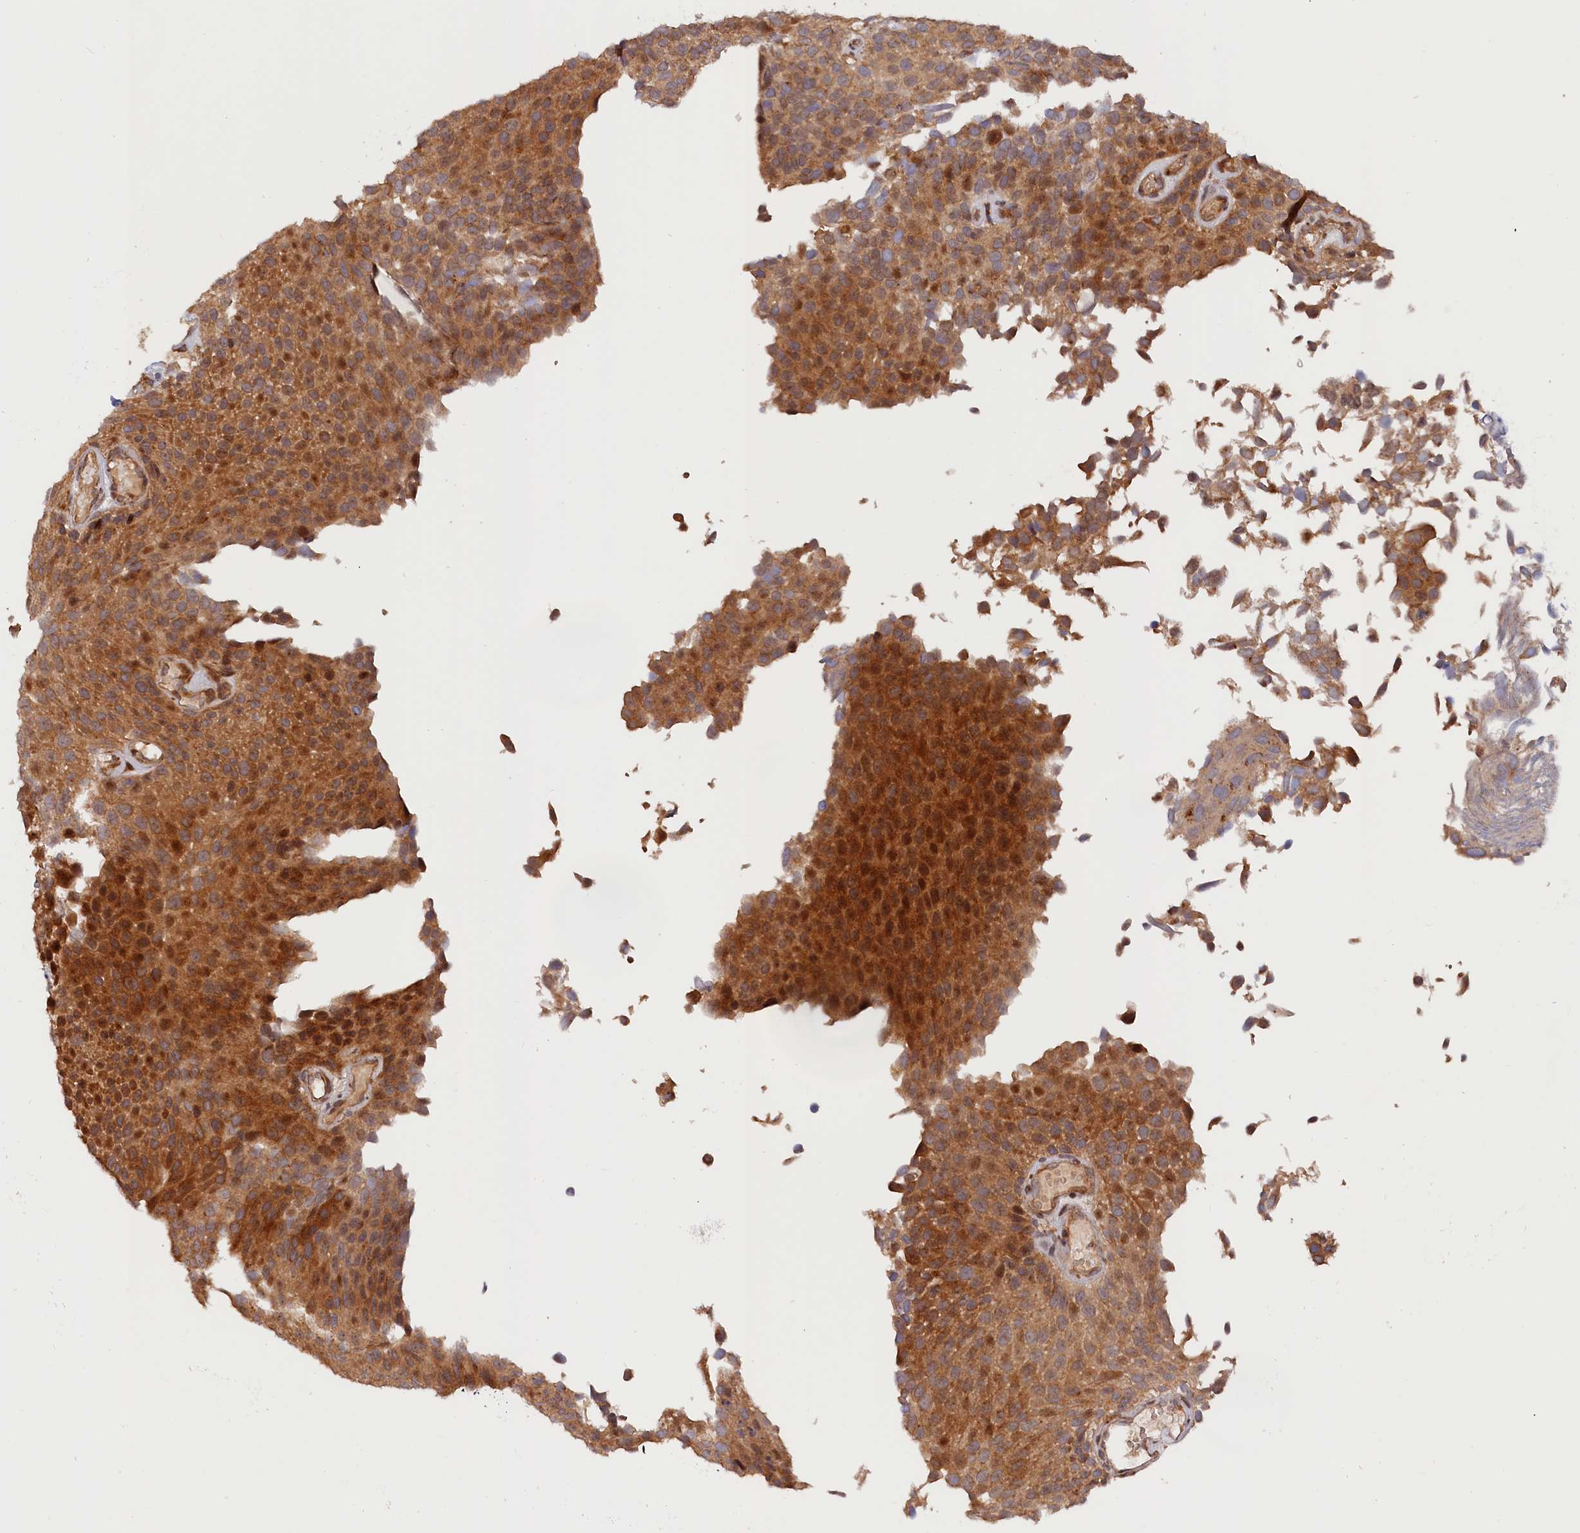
{"staining": {"intensity": "strong", "quantity": ">75%", "location": "cytoplasmic/membranous,nuclear"}, "tissue": "urothelial cancer", "cell_type": "Tumor cells", "image_type": "cancer", "snomed": [{"axis": "morphology", "description": "Urothelial carcinoma, Low grade"}, {"axis": "topography", "description": "Urinary bladder"}], "caption": "This photomicrograph shows immunohistochemistry (IHC) staining of urothelial cancer, with high strong cytoplasmic/membranous and nuclear positivity in approximately >75% of tumor cells.", "gene": "ANKRD24", "patient": {"sex": "male", "age": 89}}